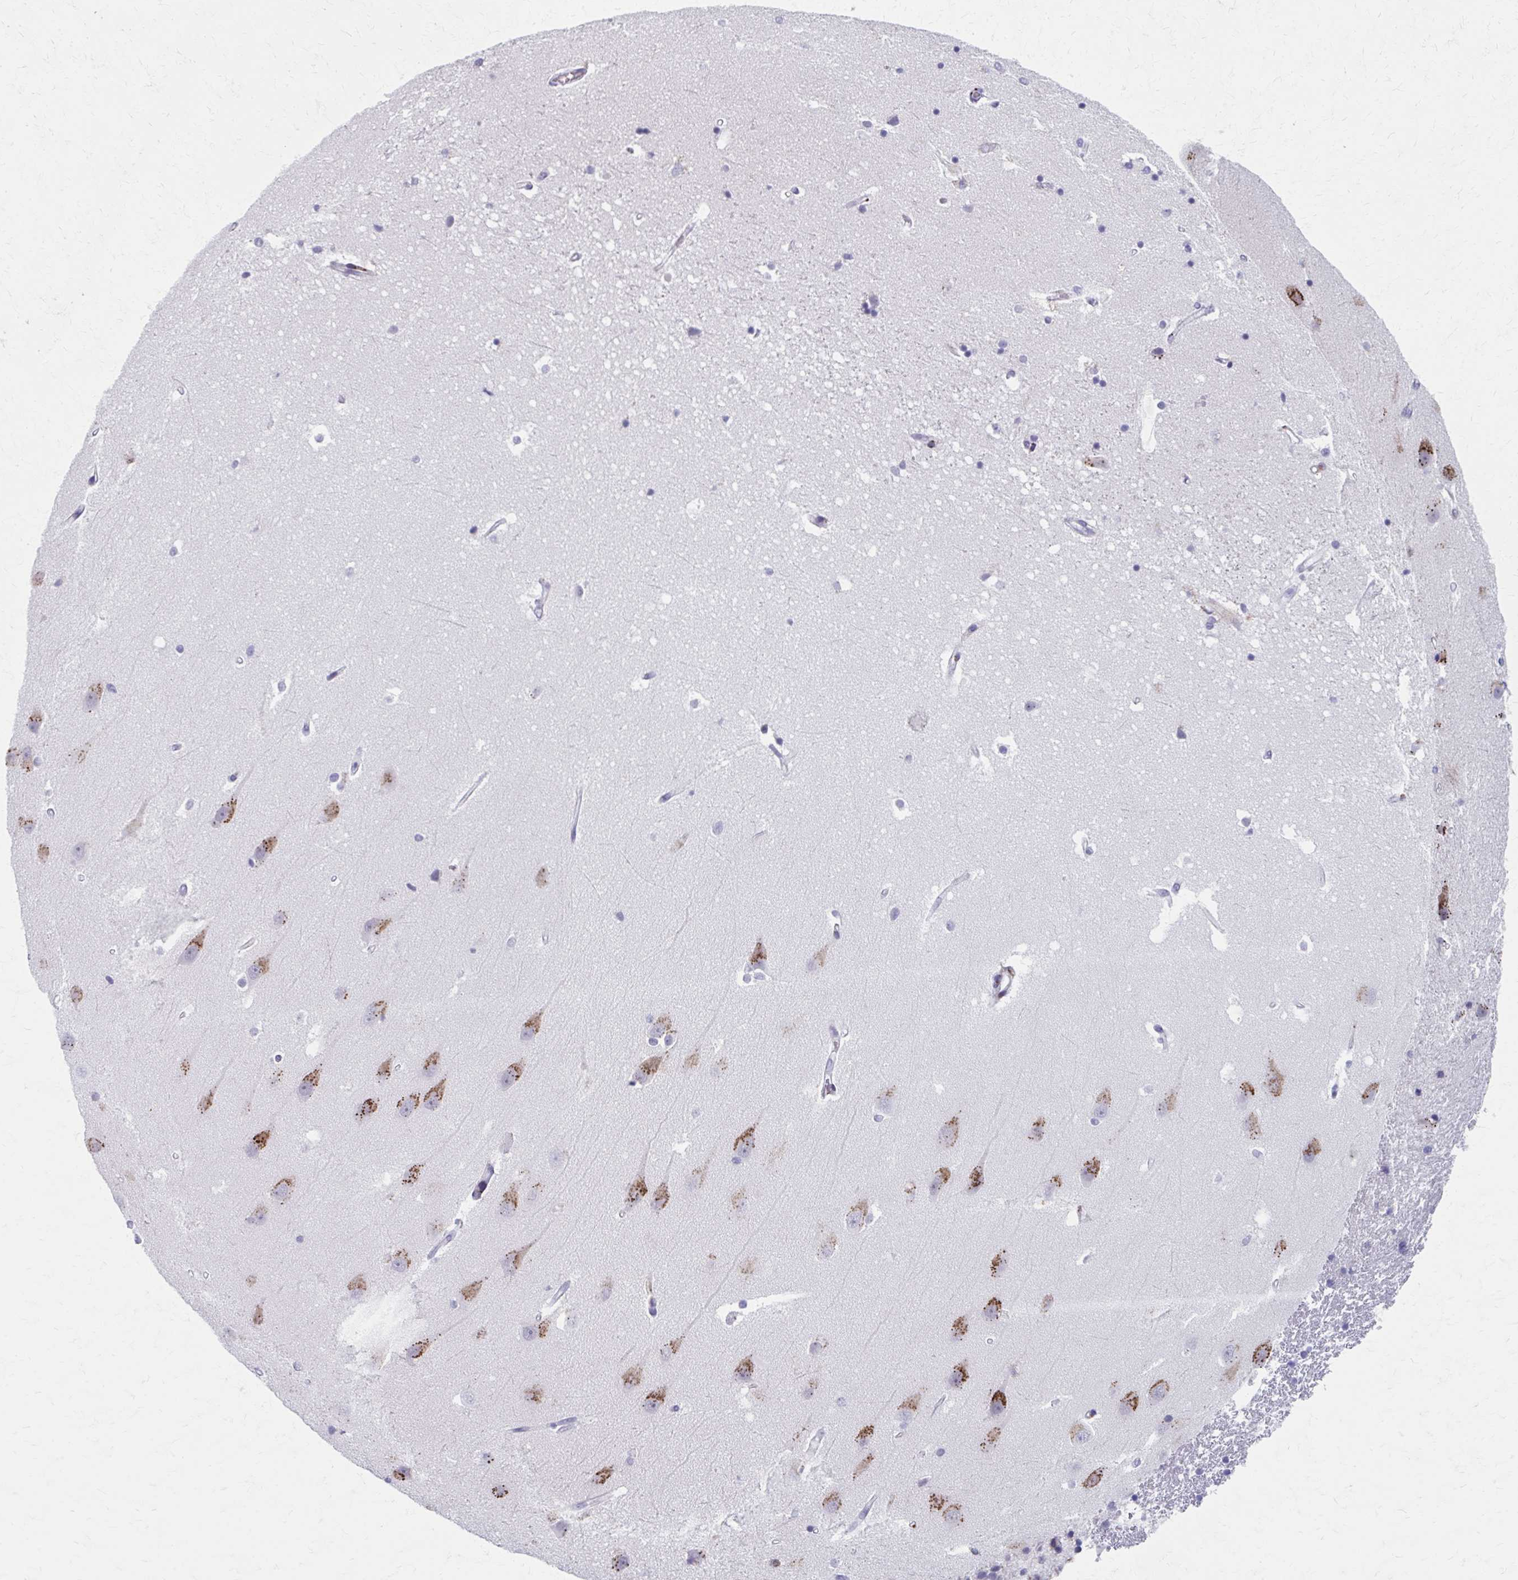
{"staining": {"intensity": "negative", "quantity": "none", "location": "none"}, "tissue": "hippocampus", "cell_type": "Glial cells", "image_type": "normal", "snomed": [{"axis": "morphology", "description": "Normal tissue, NOS"}, {"axis": "topography", "description": "Hippocampus"}], "caption": "Glial cells are negative for brown protein staining in unremarkable hippocampus.", "gene": "OLFM2", "patient": {"sex": "male", "age": 63}}